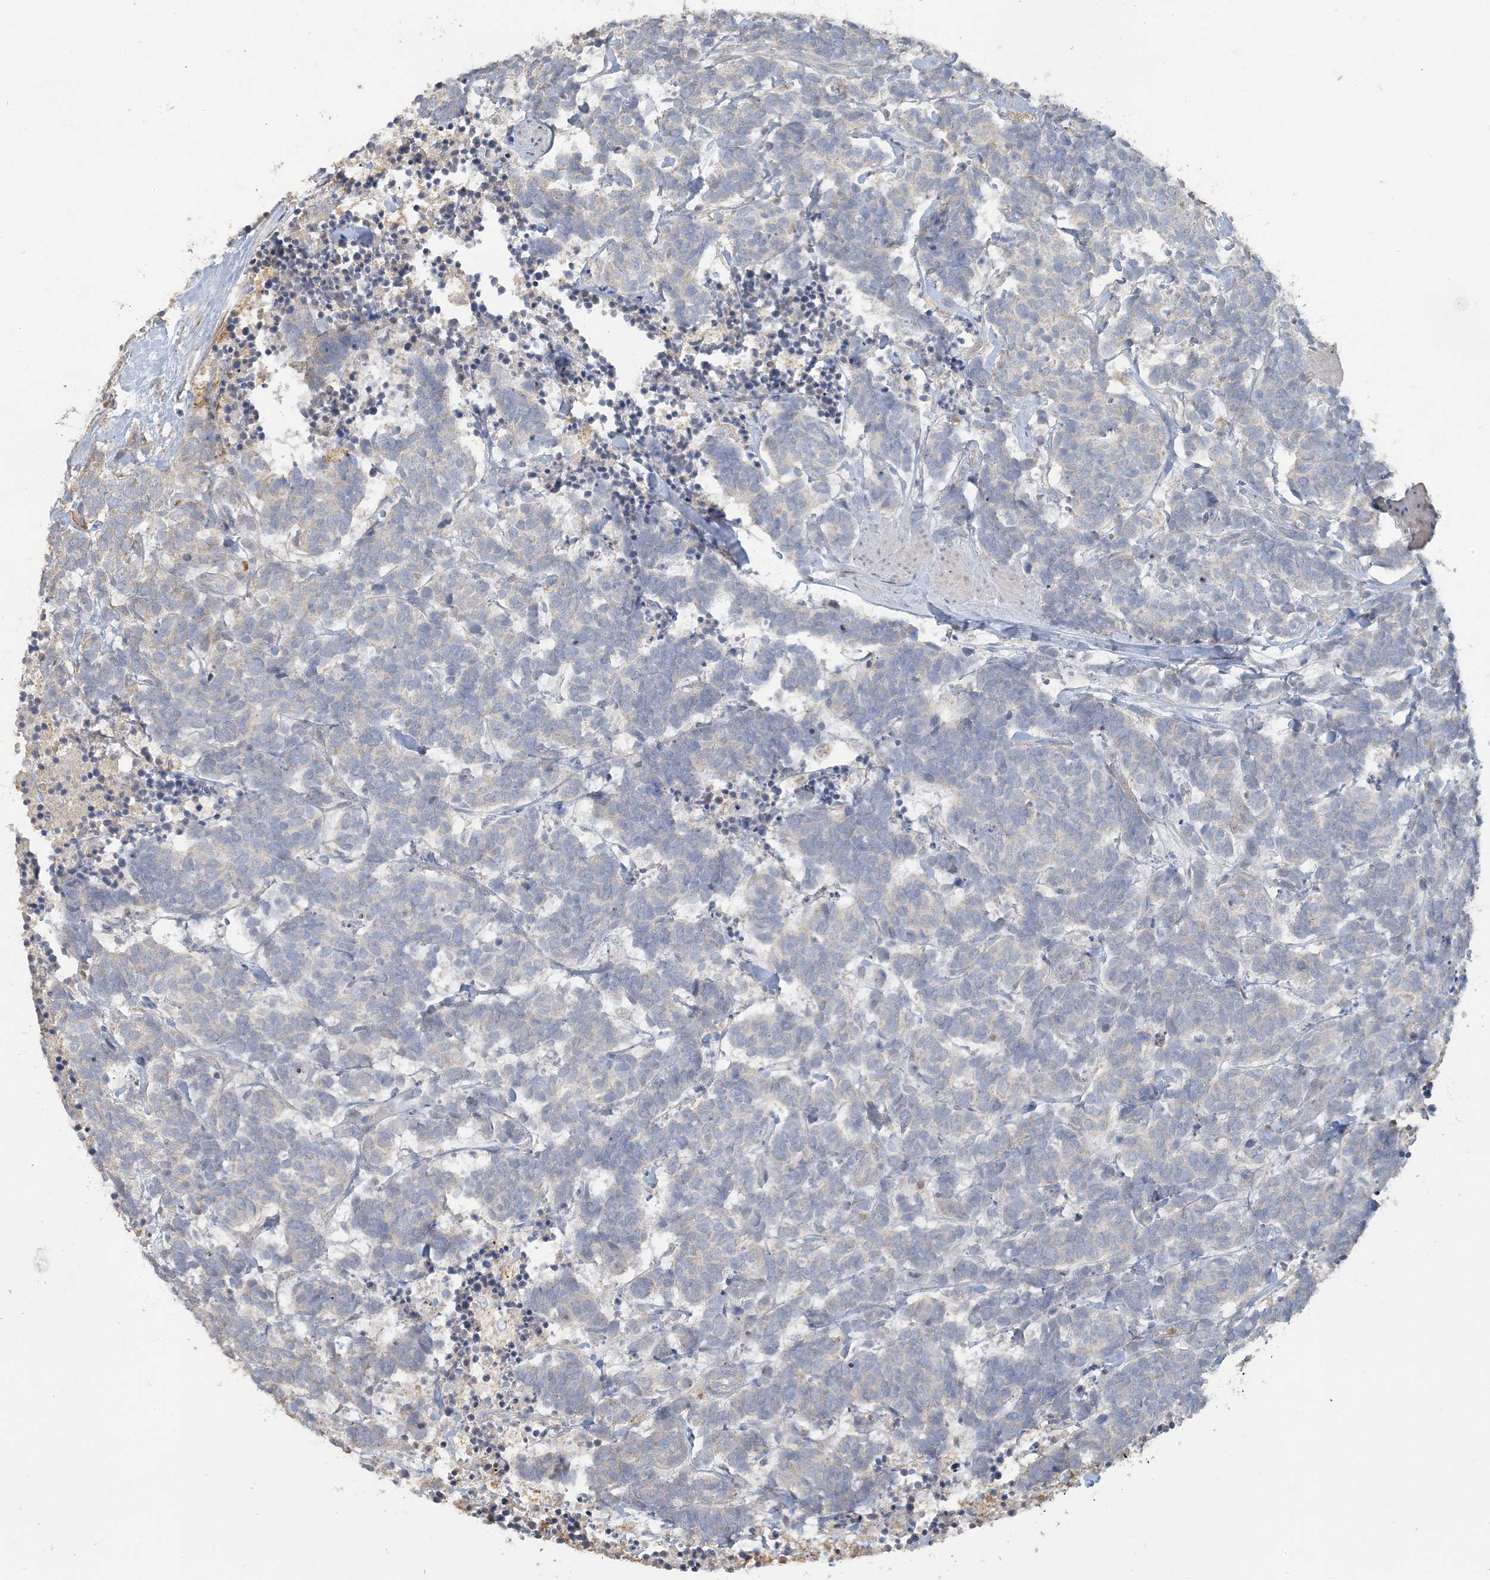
{"staining": {"intensity": "negative", "quantity": "none", "location": "none"}, "tissue": "carcinoid", "cell_type": "Tumor cells", "image_type": "cancer", "snomed": [{"axis": "morphology", "description": "Carcinoma, NOS"}, {"axis": "morphology", "description": "Carcinoid, malignant, NOS"}, {"axis": "topography", "description": "Urinary bladder"}], "caption": "Tumor cells are negative for protein expression in human carcinoid.", "gene": "LTN1", "patient": {"sex": "male", "age": 57}}